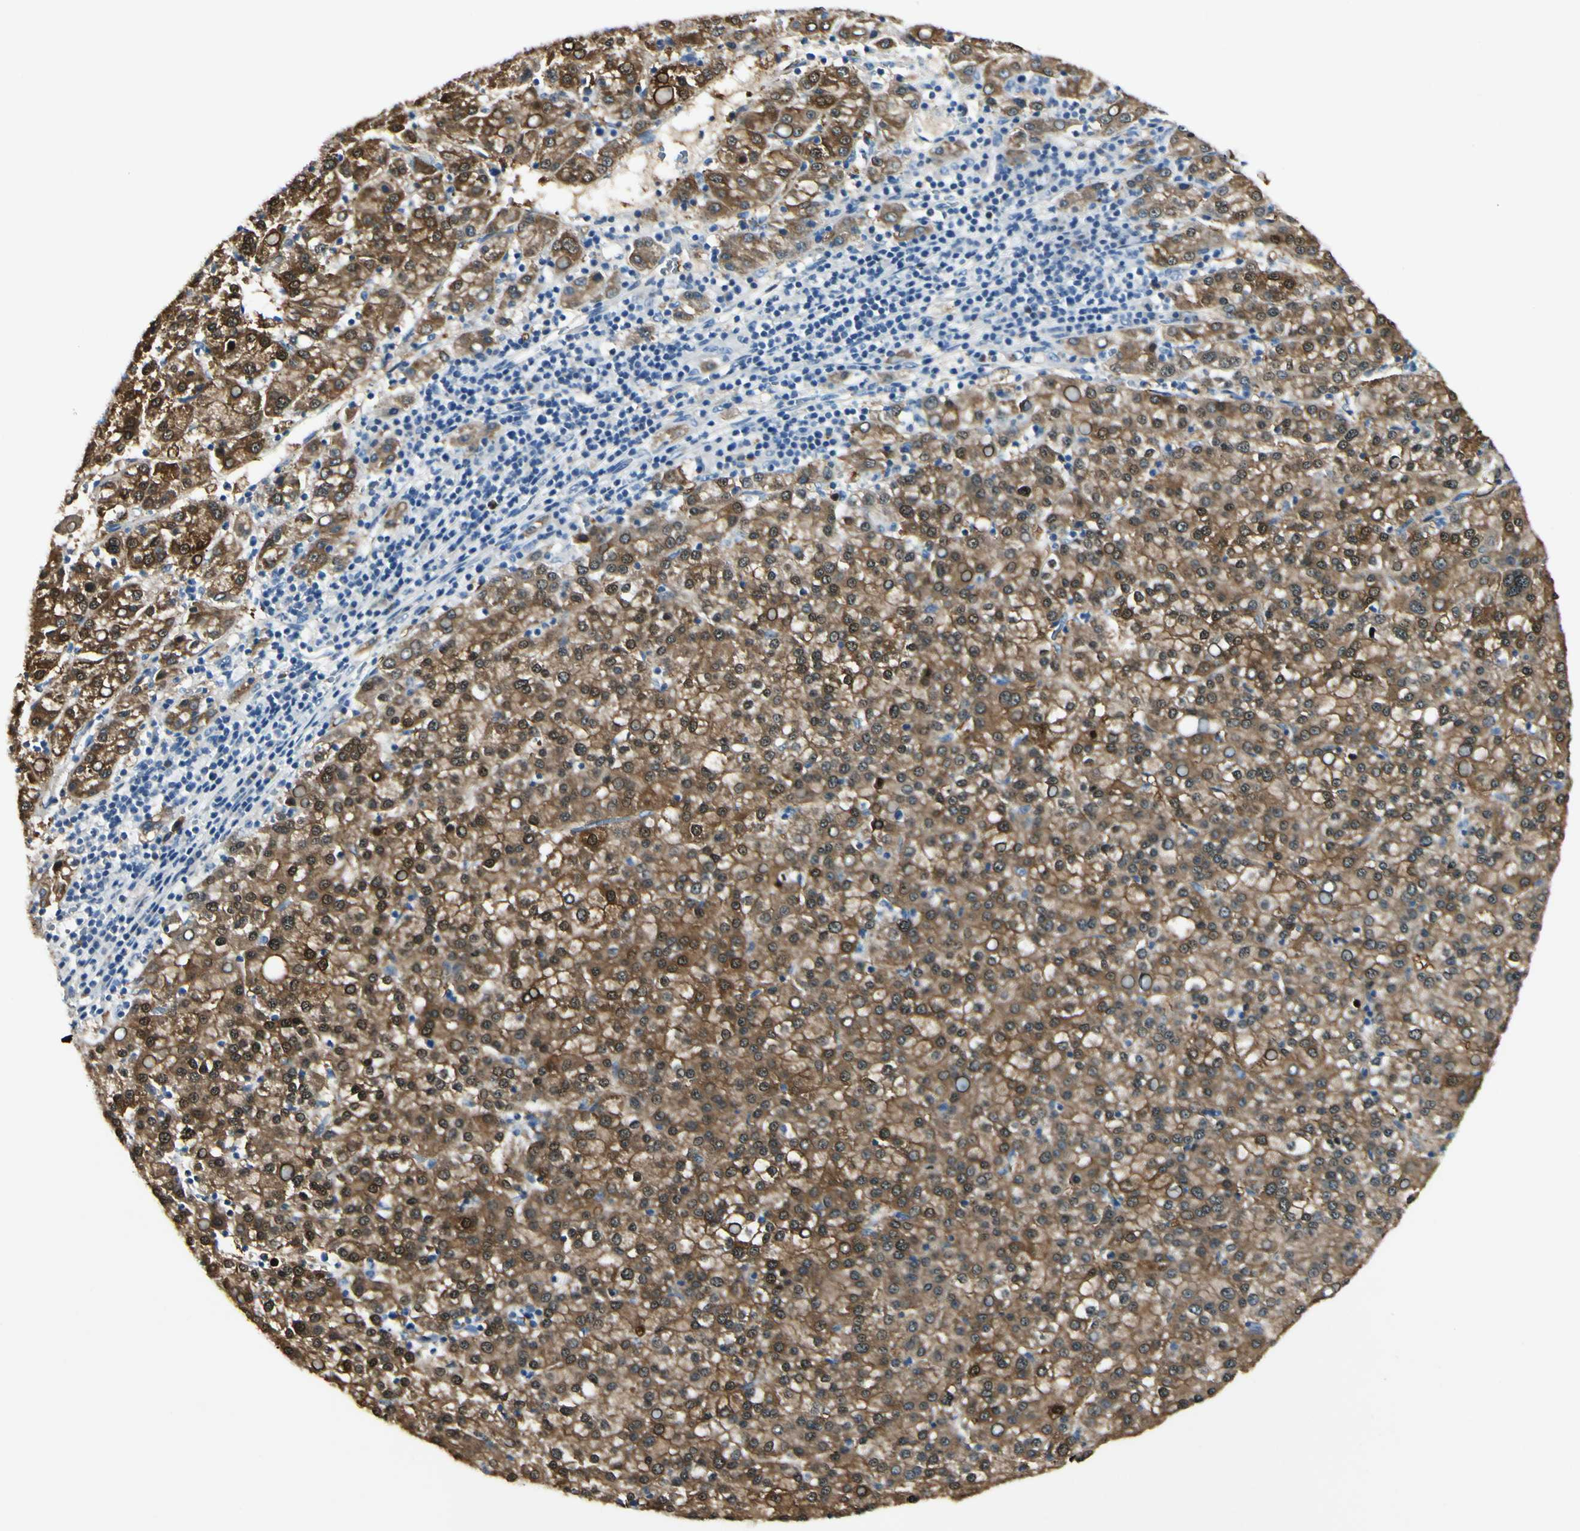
{"staining": {"intensity": "moderate", "quantity": ">75%", "location": "cytoplasmic/membranous"}, "tissue": "liver cancer", "cell_type": "Tumor cells", "image_type": "cancer", "snomed": [{"axis": "morphology", "description": "Carcinoma, Hepatocellular, NOS"}, {"axis": "topography", "description": "Liver"}], "caption": "A histopathology image of liver hepatocellular carcinoma stained for a protein demonstrates moderate cytoplasmic/membranous brown staining in tumor cells. (DAB IHC, brown staining for protein, blue staining for nuclei).", "gene": "PEBP1", "patient": {"sex": "female", "age": 58}}